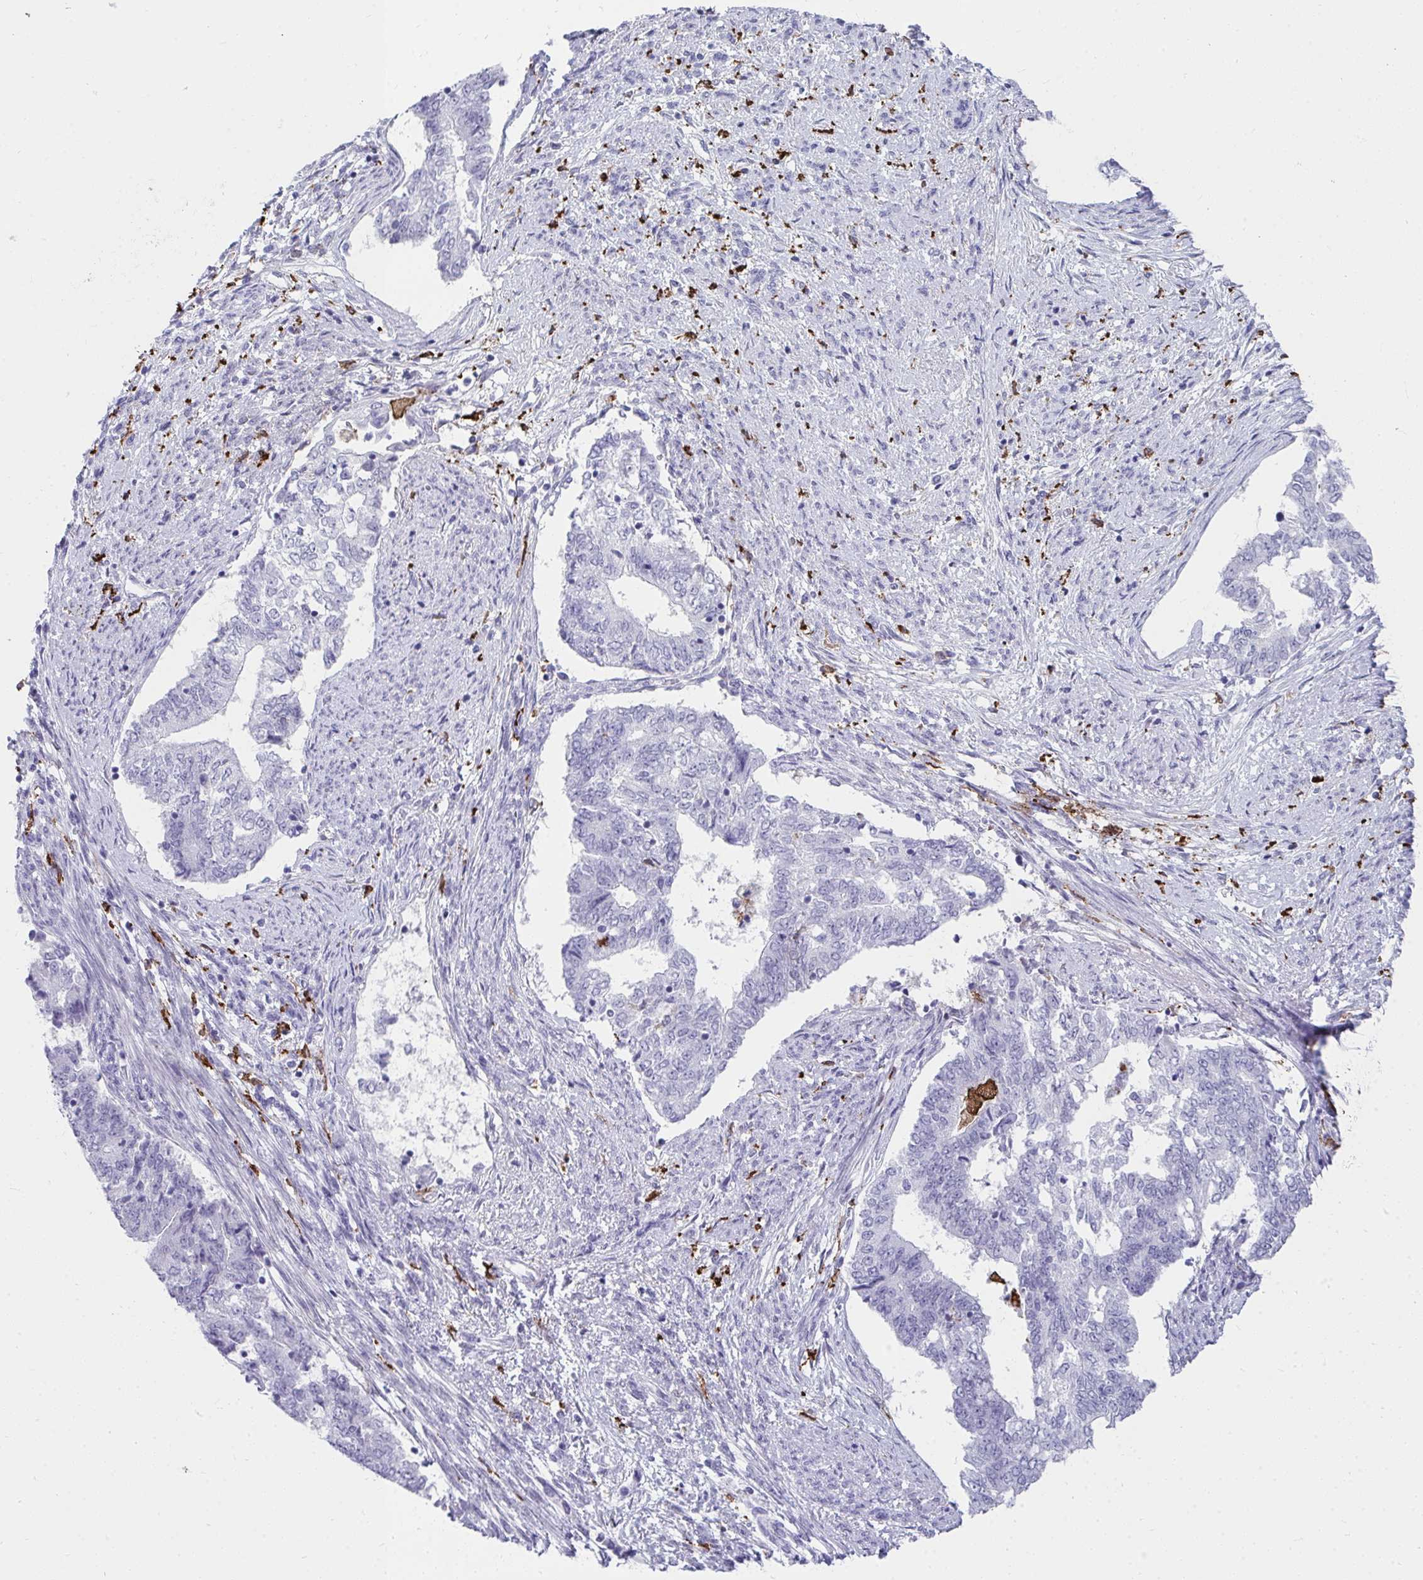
{"staining": {"intensity": "negative", "quantity": "none", "location": "none"}, "tissue": "endometrial cancer", "cell_type": "Tumor cells", "image_type": "cancer", "snomed": [{"axis": "morphology", "description": "Adenocarcinoma, NOS"}, {"axis": "topography", "description": "Endometrium"}], "caption": "This is an immunohistochemistry histopathology image of endometrial cancer. There is no expression in tumor cells.", "gene": "CD163", "patient": {"sex": "female", "age": 65}}